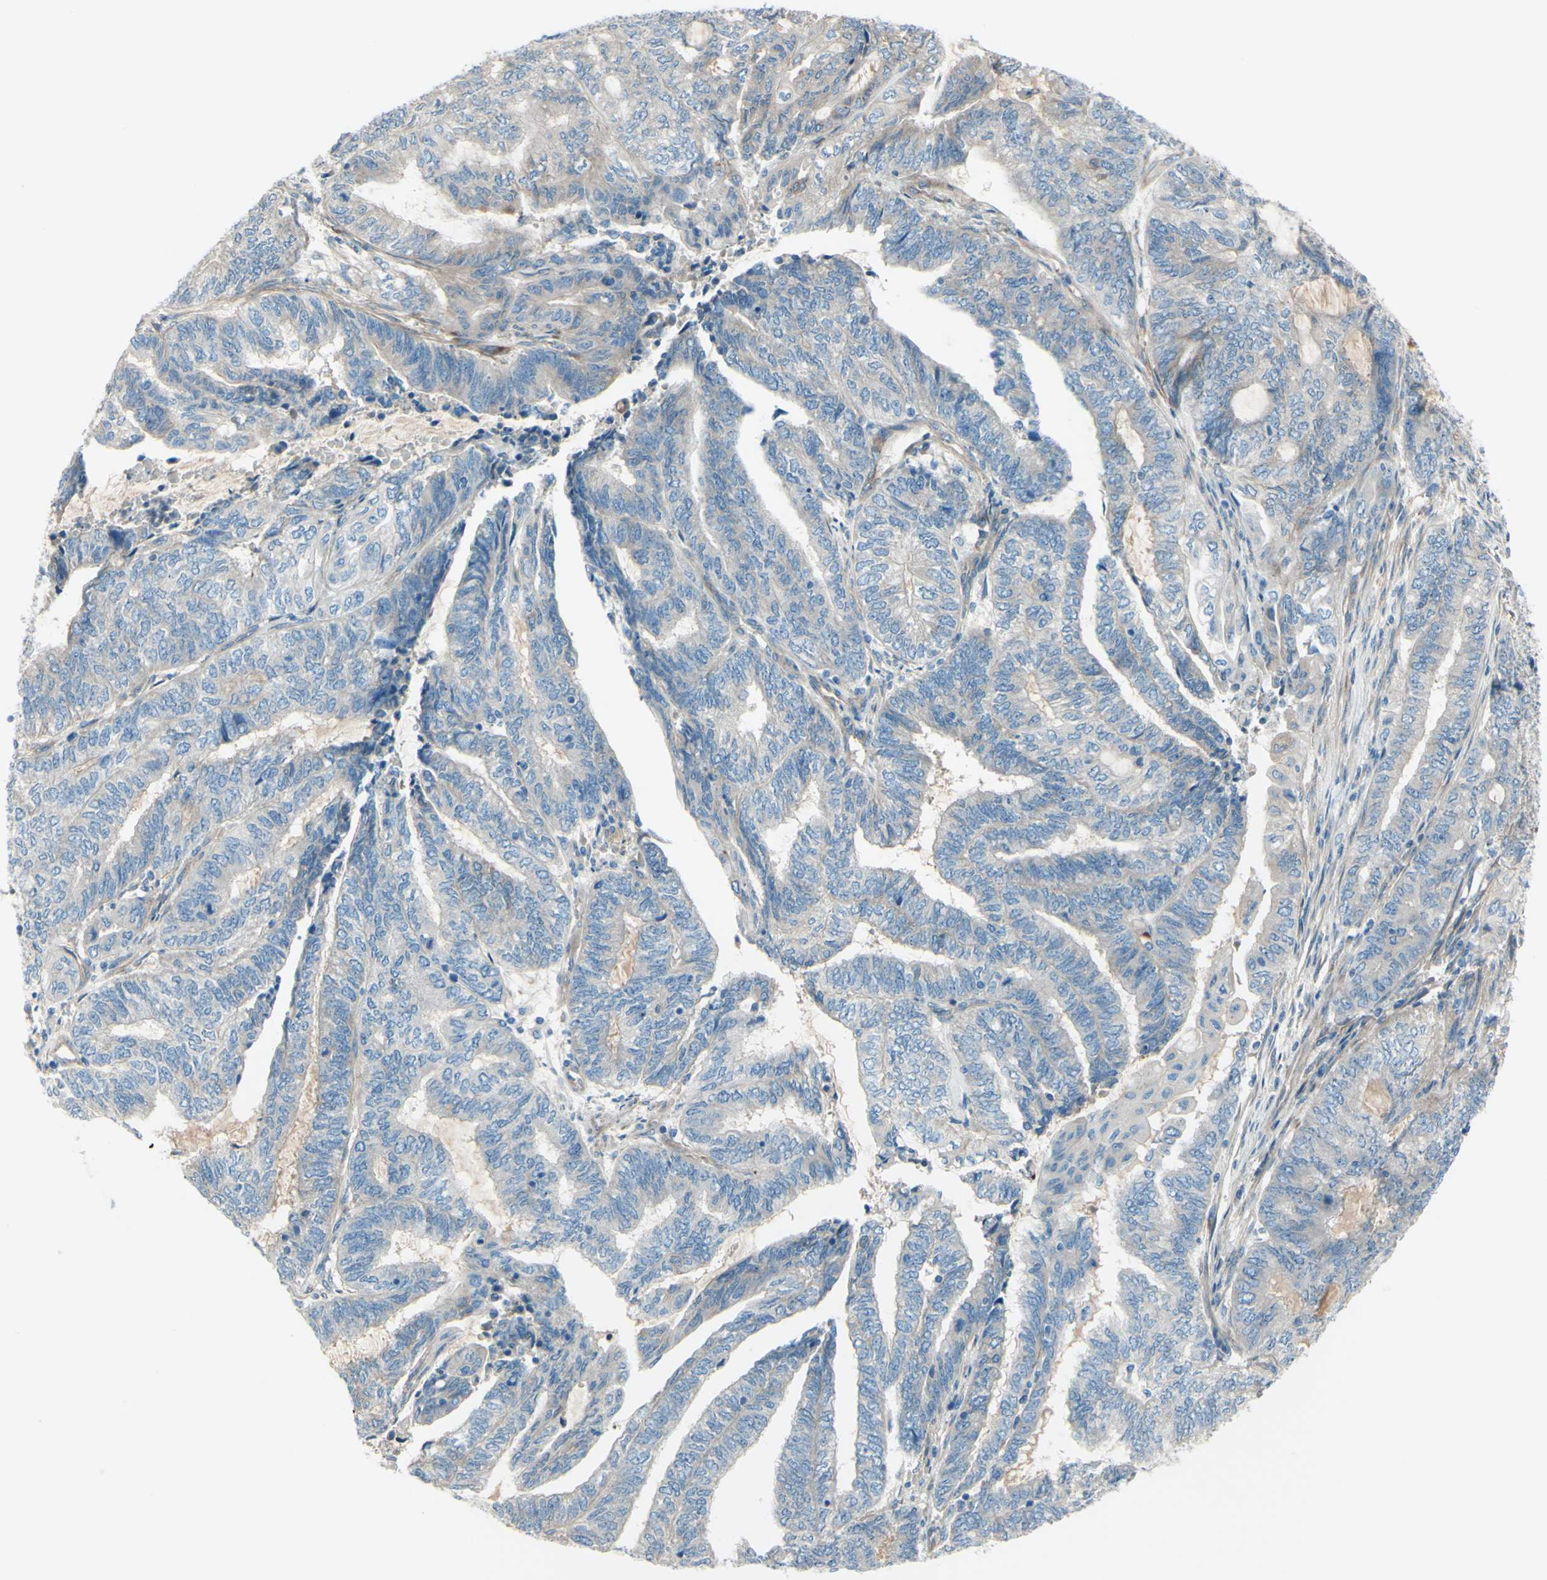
{"staining": {"intensity": "weak", "quantity": "<25%", "location": "cytoplasmic/membranous"}, "tissue": "endometrial cancer", "cell_type": "Tumor cells", "image_type": "cancer", "snomed": [{"axis": "morphology", "description": "Adenocarcinoma, NOS"}, {"axis": "topography", "description": "Uterus"}, {"axis": "topography", "description": "Endometrium"}], "caption": "High power microscopy micrograph of an immunohistochemistry (IHC) micrograph of endometrial adenocarcinoma, revealing no significant staining in tumor cells.", "gene": "PCDHGA2", "patient": {"sex": "female", "age": 70}}